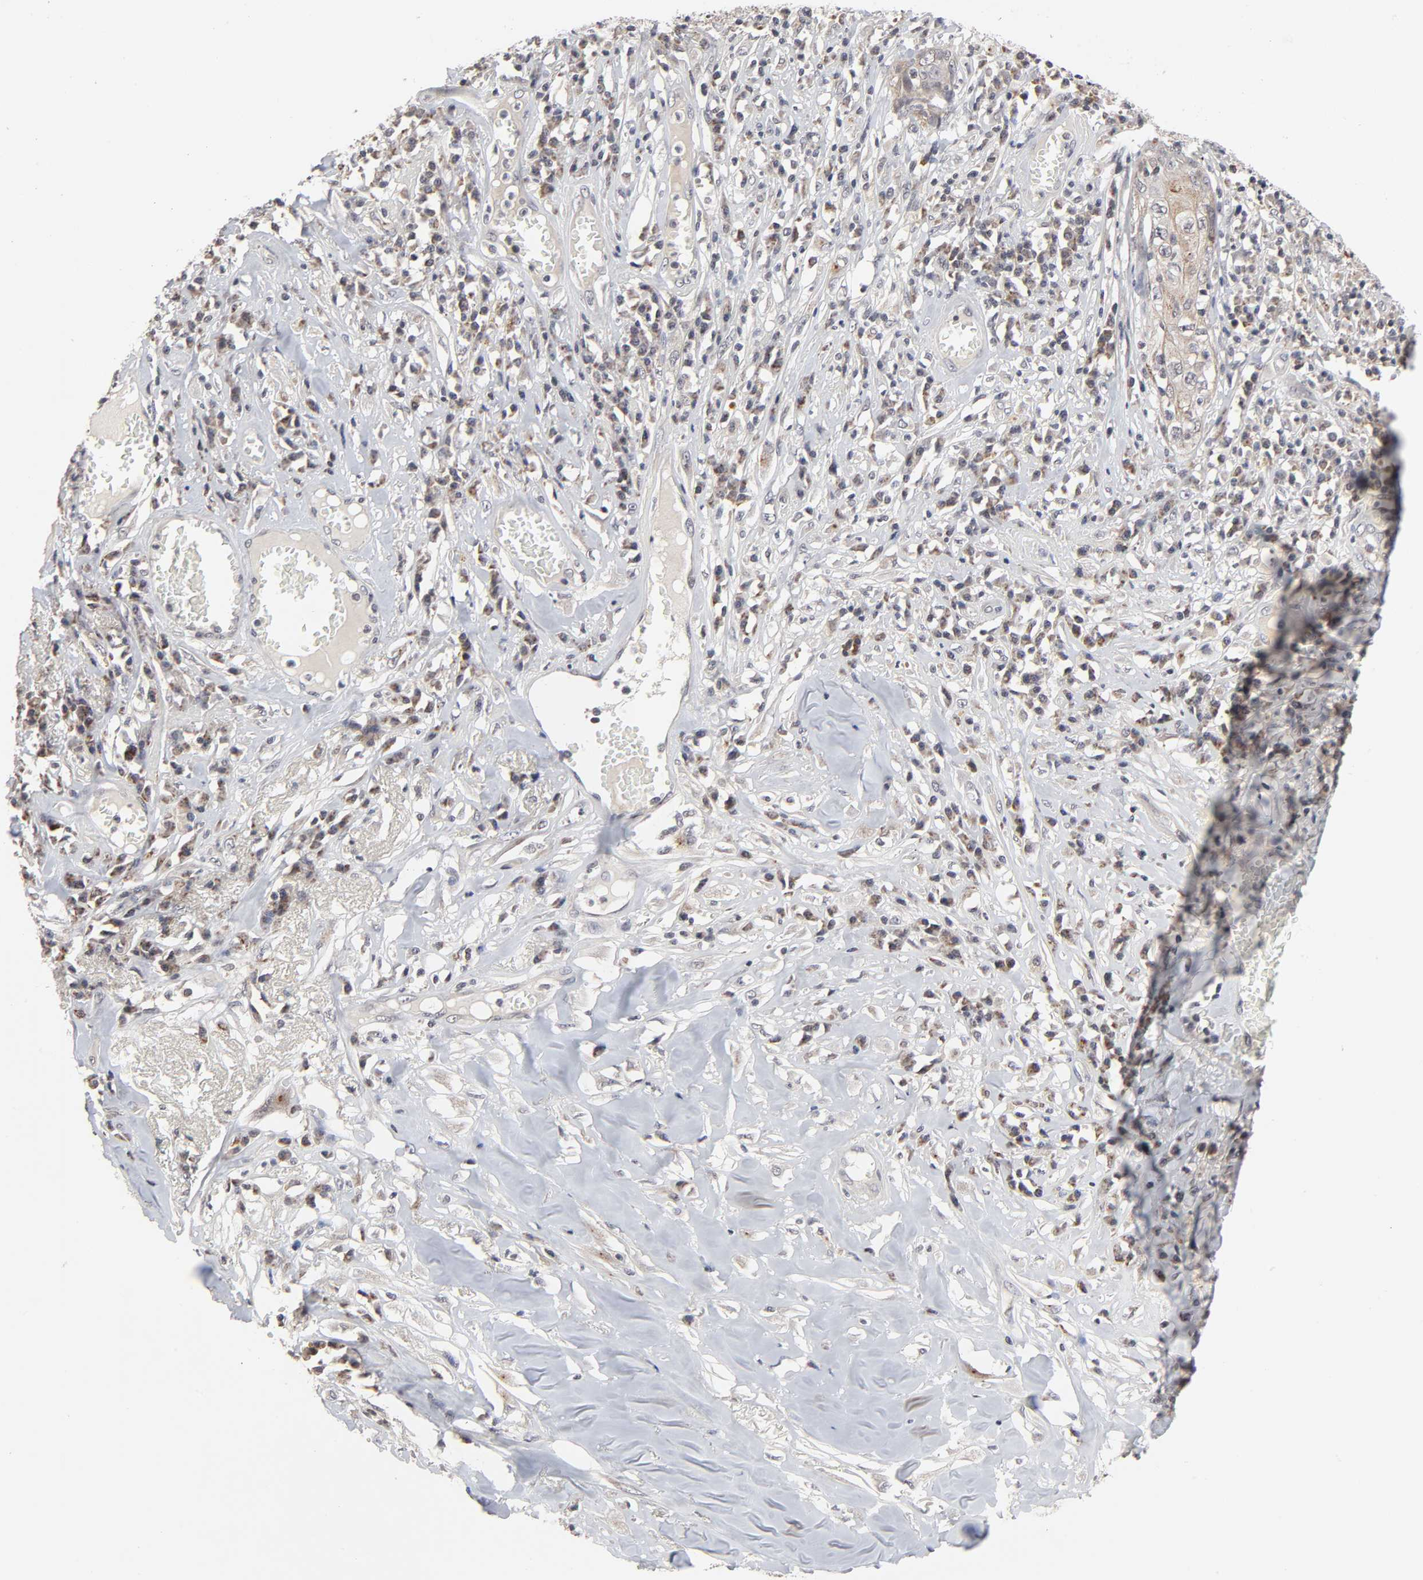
{"staining": {"intensity": "moderate", "quantity": ">75%", "location": "cytoplasmic/membranous"}, "tissue": "skin cancer", "cell_type": "Tumor cells", "image_type": "cancer", "snomed": [{"axis": "morphology", "description": "Squamous cell carcinoma, NOS"}, {"axis": "topography", "description": "Skin"}], "caption": "A histopathology image of skin cancer stained for a protein exhibits moderate cytoplasmic/membranous brown staining in tumor cells. (brown staining indicates protein expression, while blue staining denotes nuclei).", "gene": "AUH", "patient": {"sex": "male", "age": 65}}